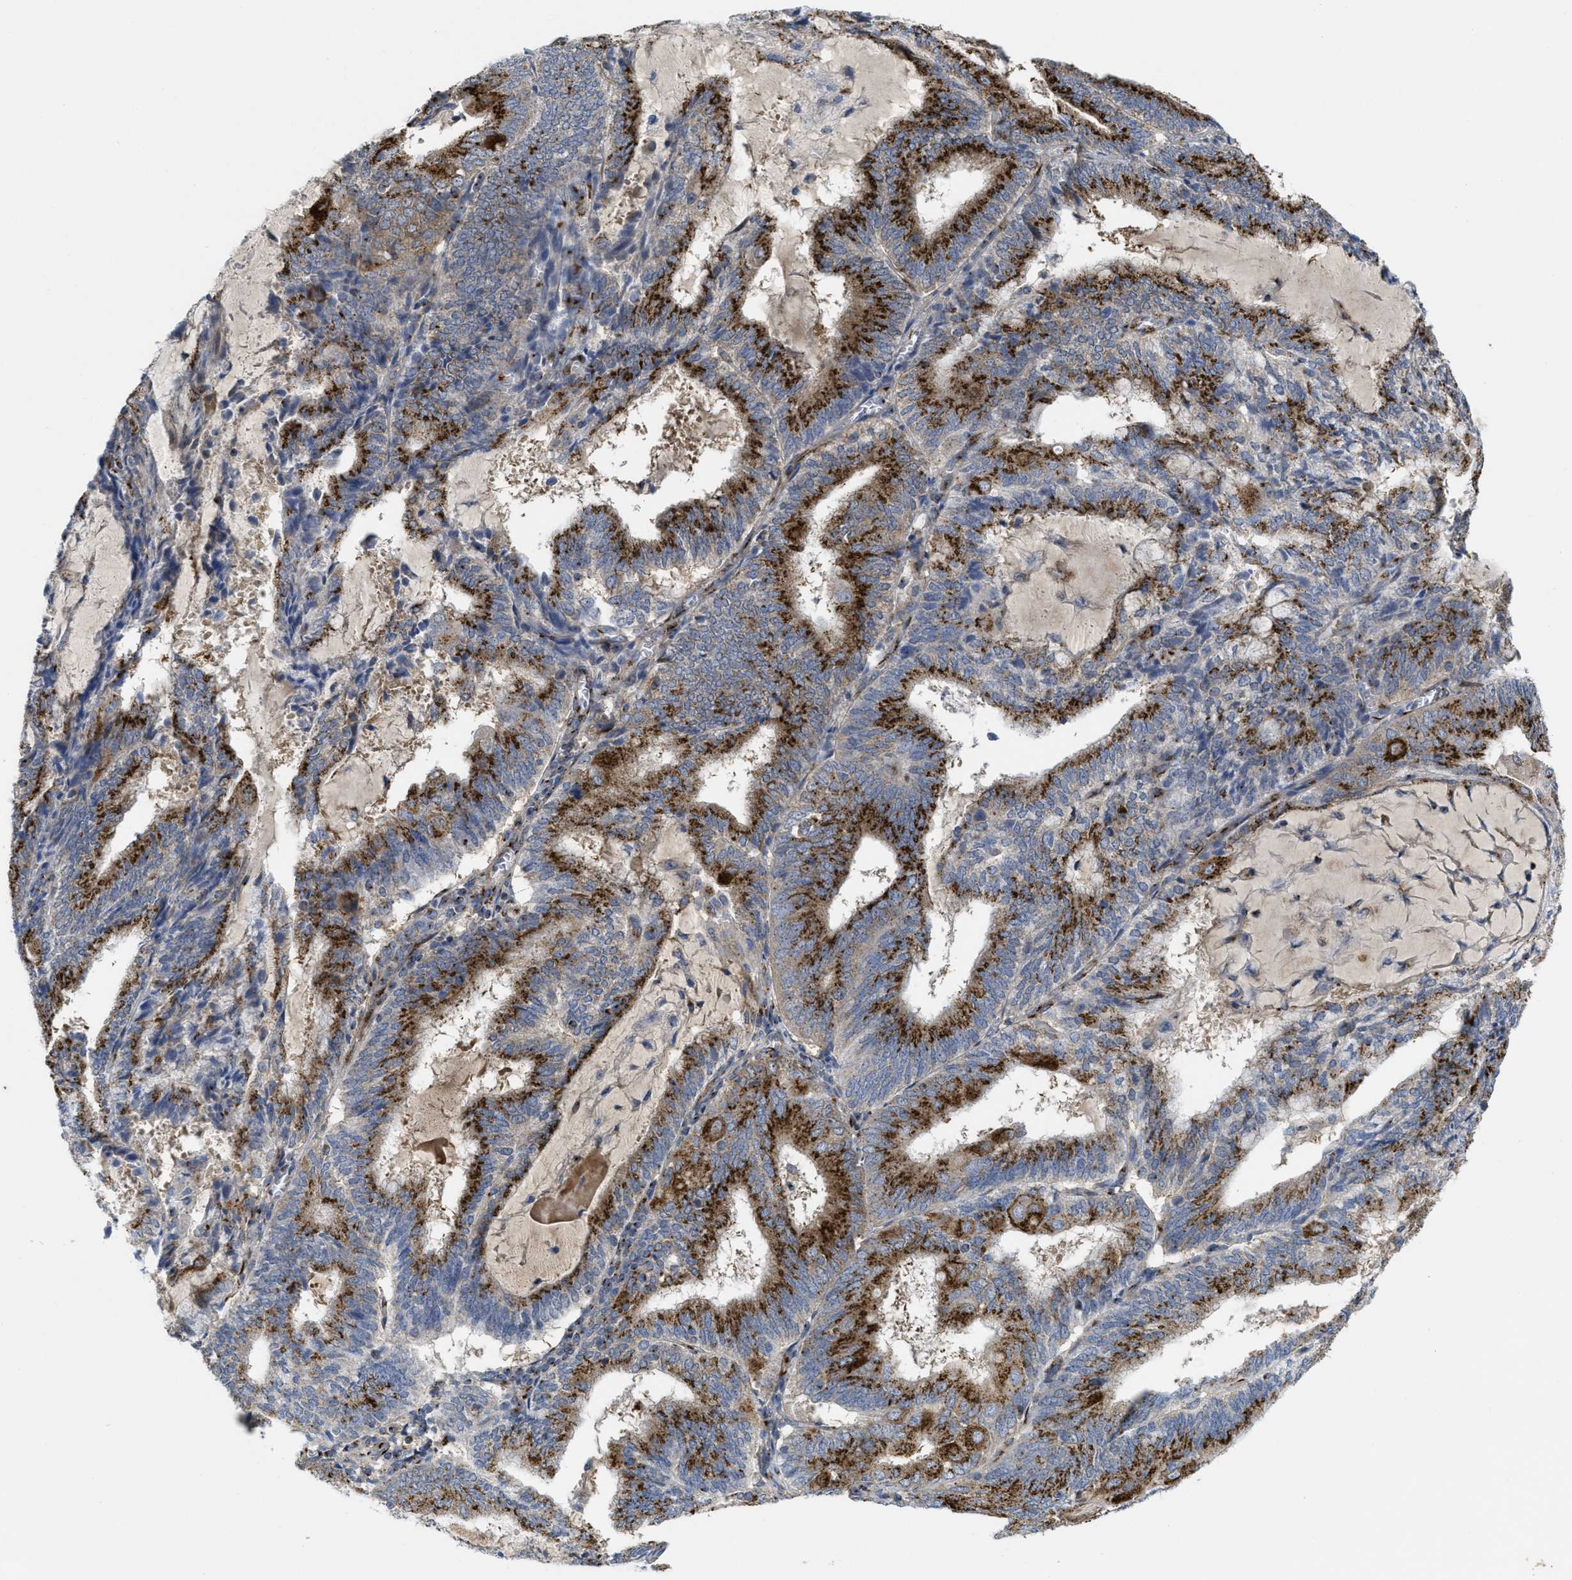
{"staining": {"intensity": "strong", "quantity": "25%-75%", "location": "cytoplasmic/membranous"}, "tissue": "endometrial cancer", "cell_type": "Tumor cells", "image_type": "cancer", "snomed": [{"axis": "morphology", "description": "Adenocarcinoma, NOS"}, {"axis": "topography", "description": "Endometrium"}], "caption": "DAB (3,3'-diaminobenzidine) immunohistochemical staining of human endometrial cancer (adenocarcinoma) reveals strong cytoplasmic/membranous protein positivity in about 25%-75% of tumor cells.", "gene": "ZNF70", "patient": {"sex": "female", "age": 81}}